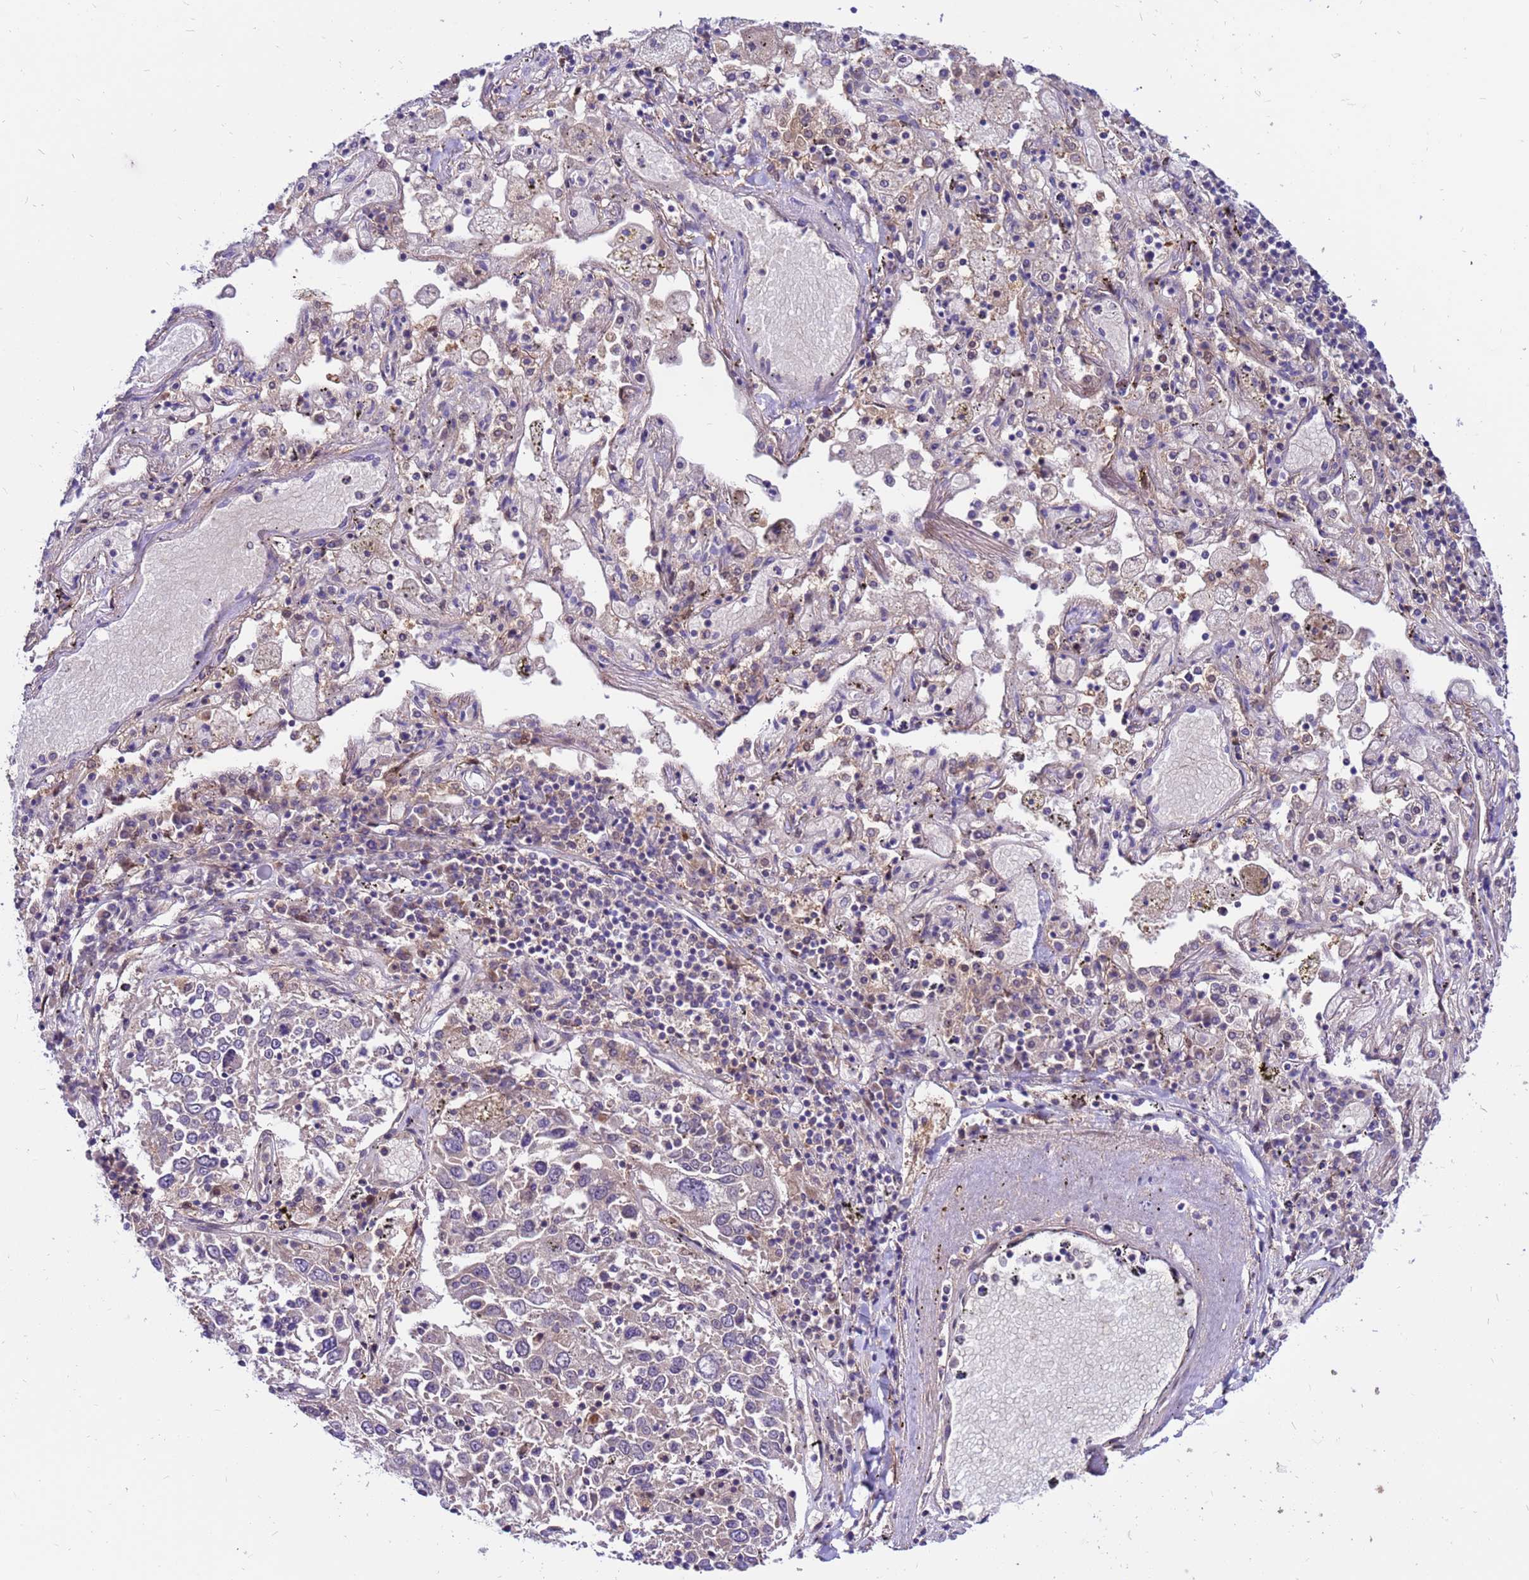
{"staining": {"intensity": "negative", "quantity": "none", "location": "none"}, "tissue": "lung cancer", "cell_type": "Tumor cells", "image_type": "cancer", "snomed": [{"axis": "morphology", "description": "Squamous cell carcinoma, NOS"}, {"axis": "topography", "description": "Lung"}], "caption": "Protein analysis of lung cancer (squamous cell carcinoma) demonstrates no significant positivity in tumor cells. (Brightfield microscopy of DAB immunohistochemistry (IHC) at high magnification).", "gene": "GET3", "patient": {"sex": "male", "age": 65}}